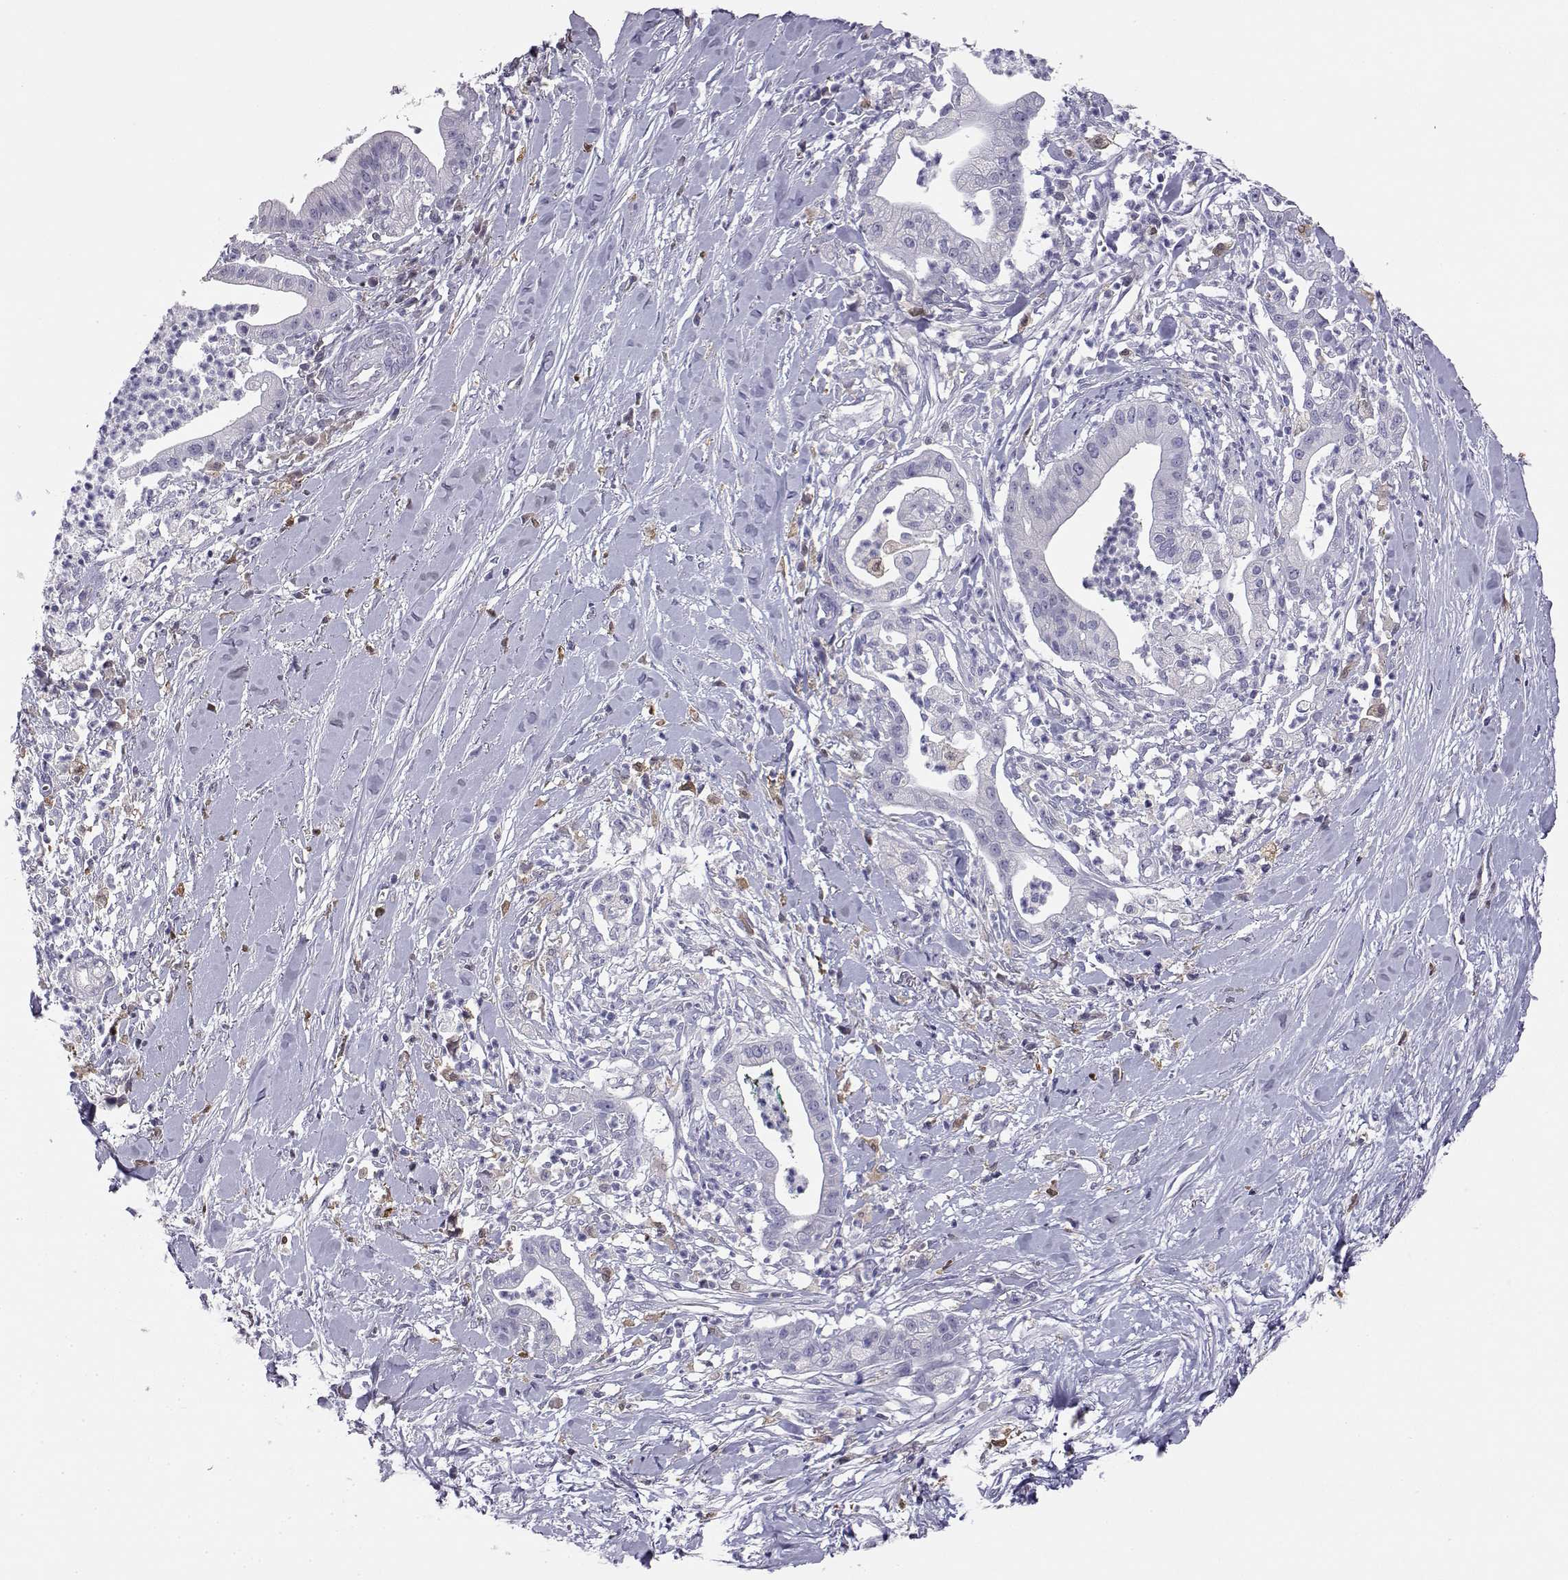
{"staining": {"intensity": "negative", "quantity": "none", "location": "none"}, "tissue": "pancreatic cancer", "cell_type": "Tumor cells", "image_type": "cancer", "snomed": [{"axis": "morphology", "description": "Normal tissue, NOS"}, {"axis": "morphology", "description": "Adenocarcinoma, NOS"}, {"axis": "topography", "description": "Lymph node"}, {"axis": "topography", "description": "Pancreas"}], "caption": "Tumor cells are negative for protein expression in human pancreatic cancer.", "gene": "AKR1B1", "patient": {"sex": "female", "age": 58}}